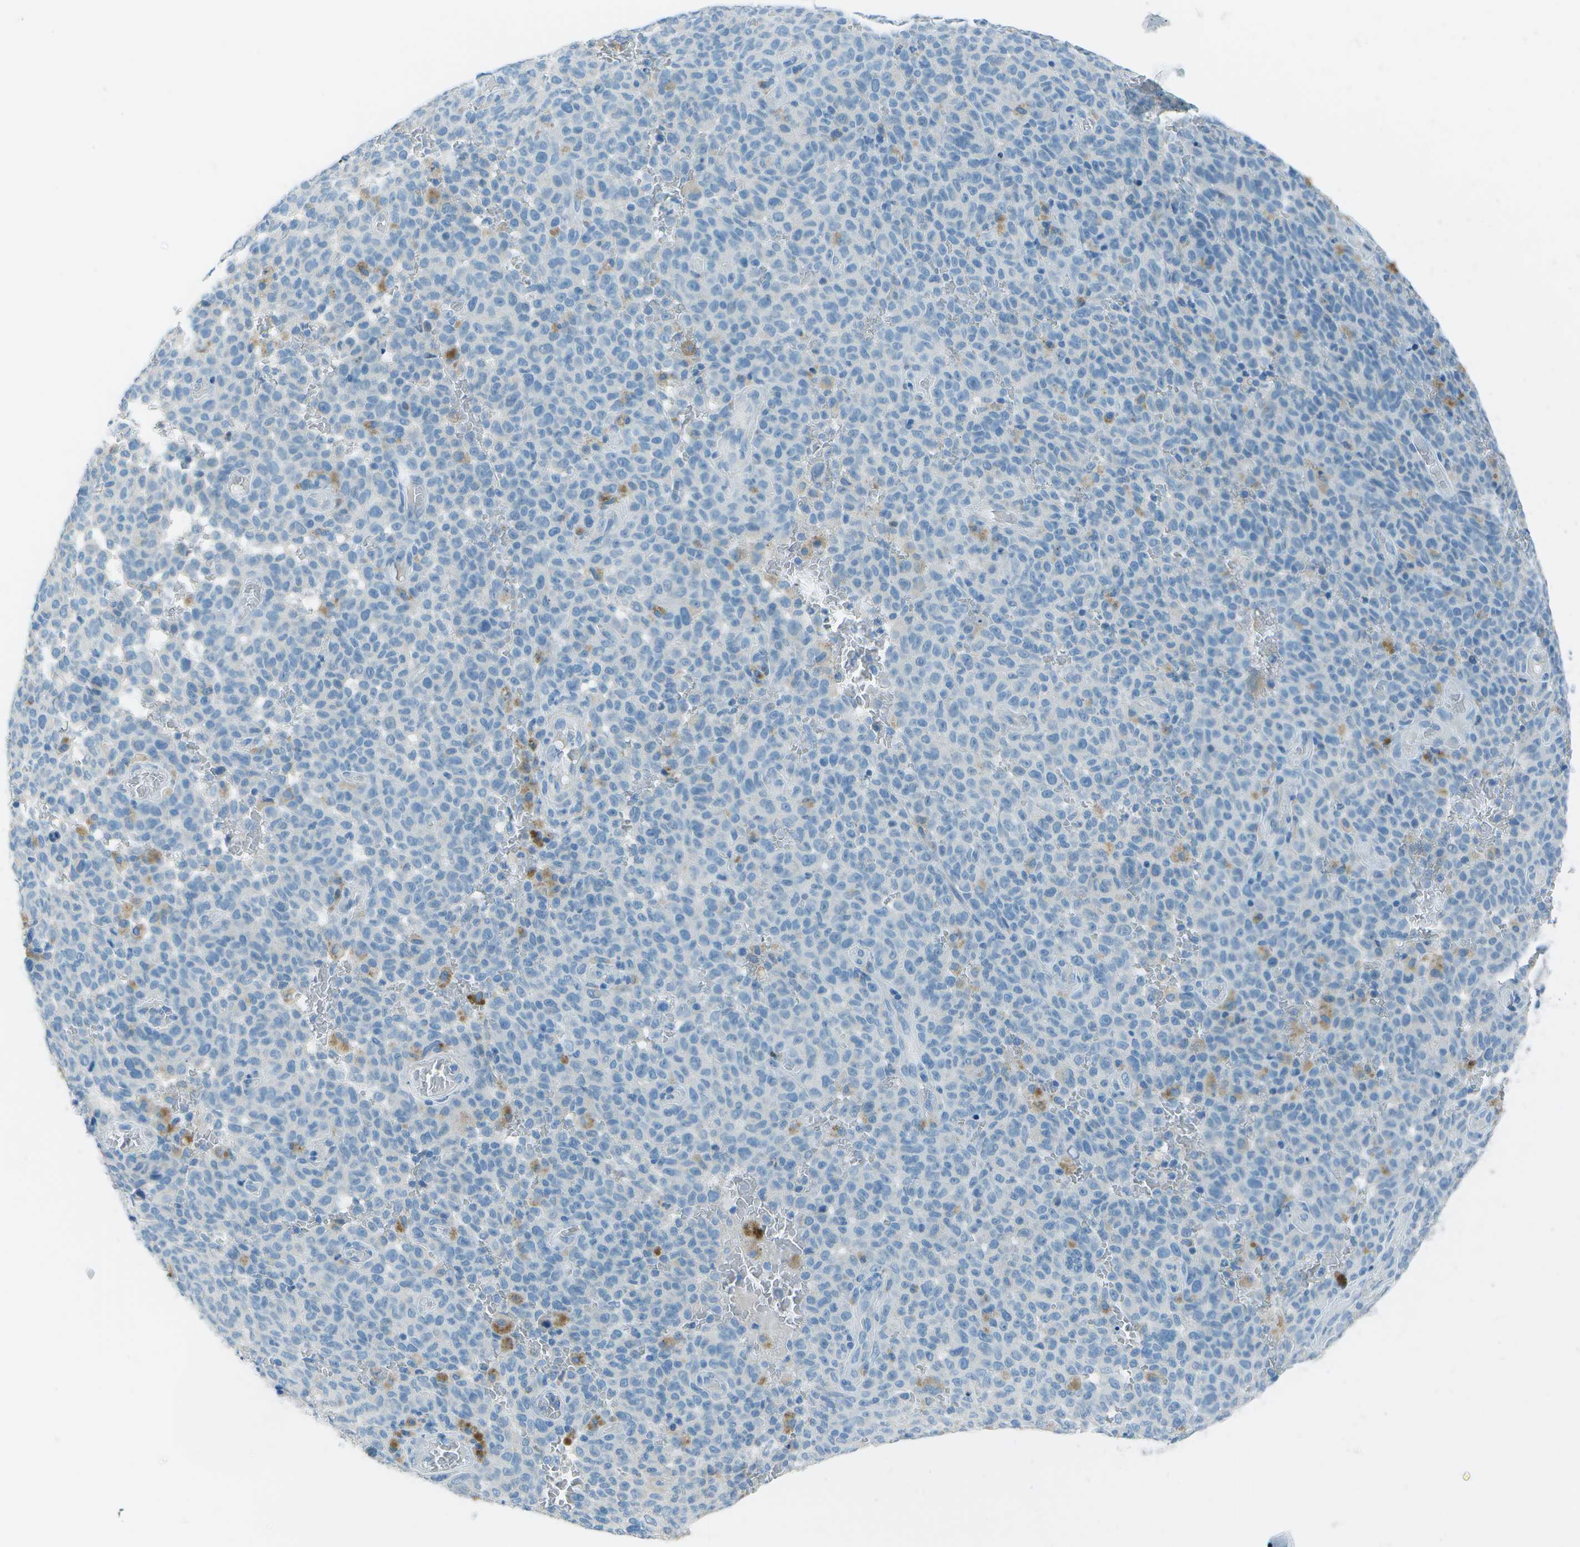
{"staining": {"intensity": "negative", "quantity": "none", "location": "none"}, "tissue": "melanoma", "cell_type": "Tumor cells", "image_type": "cancer", "snomed": [{"axis": "morphology", "description": "Malignant melanoma, NOS"}, {"axis": "topography", "description": "Skin"}], "caption": "Protein analysis of melanoma demonstrates no significant positivity in tumor cells.", "gene": "FGF1", "patient": {"sex": "female", "age": 82}}